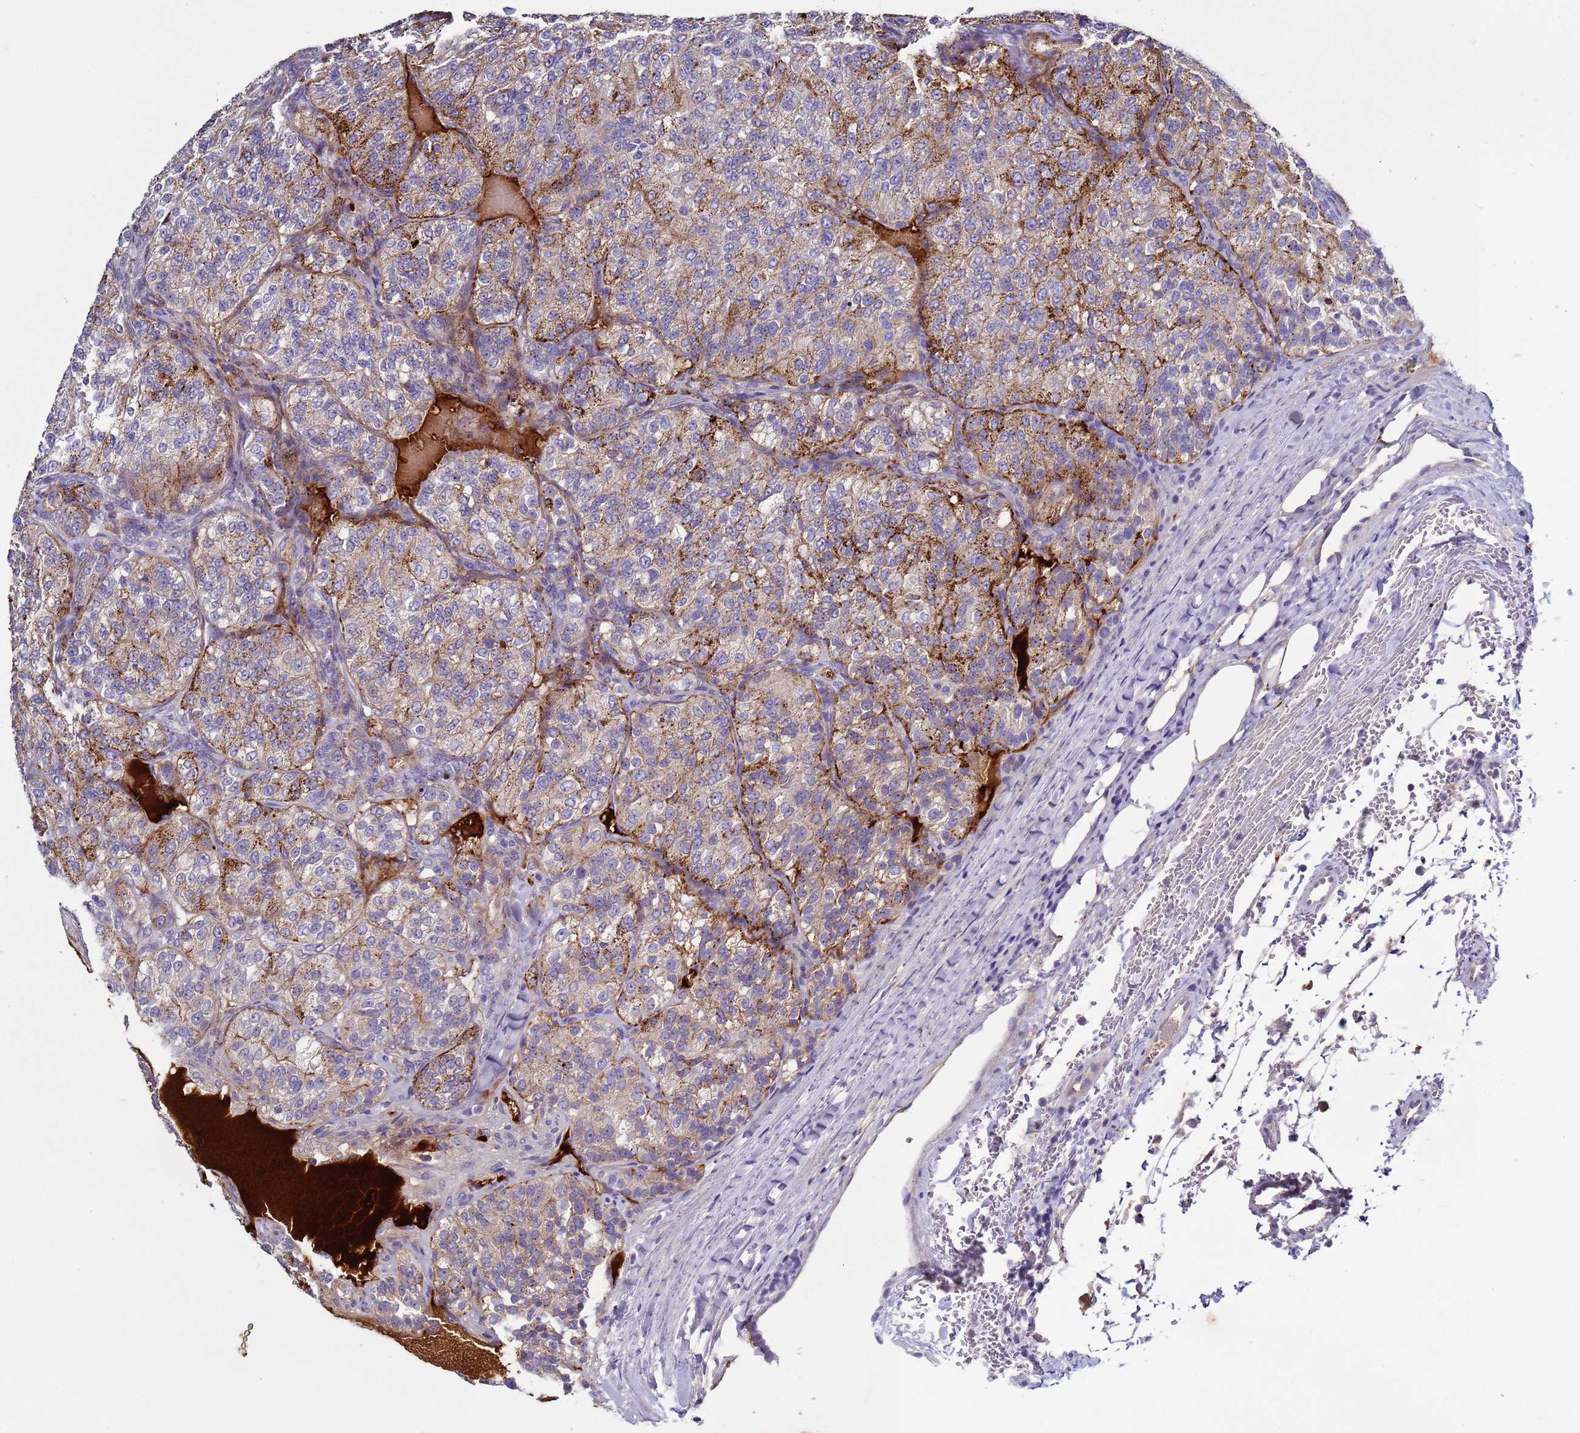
{"staining": {"intensity": "moderate", "quantity": "<25%", "location": "cytoplasmic/membranous"}, "tissue": "renal cancer", "cell_type": "Tumor cells", "image_type": "cancer", "snomed": [{"axis": "morphology", "description": "Adenocarcinoma, NOS"}, {"axis": "topography", "description": "Kidney"}], "caption": "Renal cancer tissue reveals moderate cytoplasmic/membranous staining in about <25% of tumor cells, visualized by immunohistochemistry.", "gene": "TRIM51", "patient": {"sex": "female", "age": 63}}